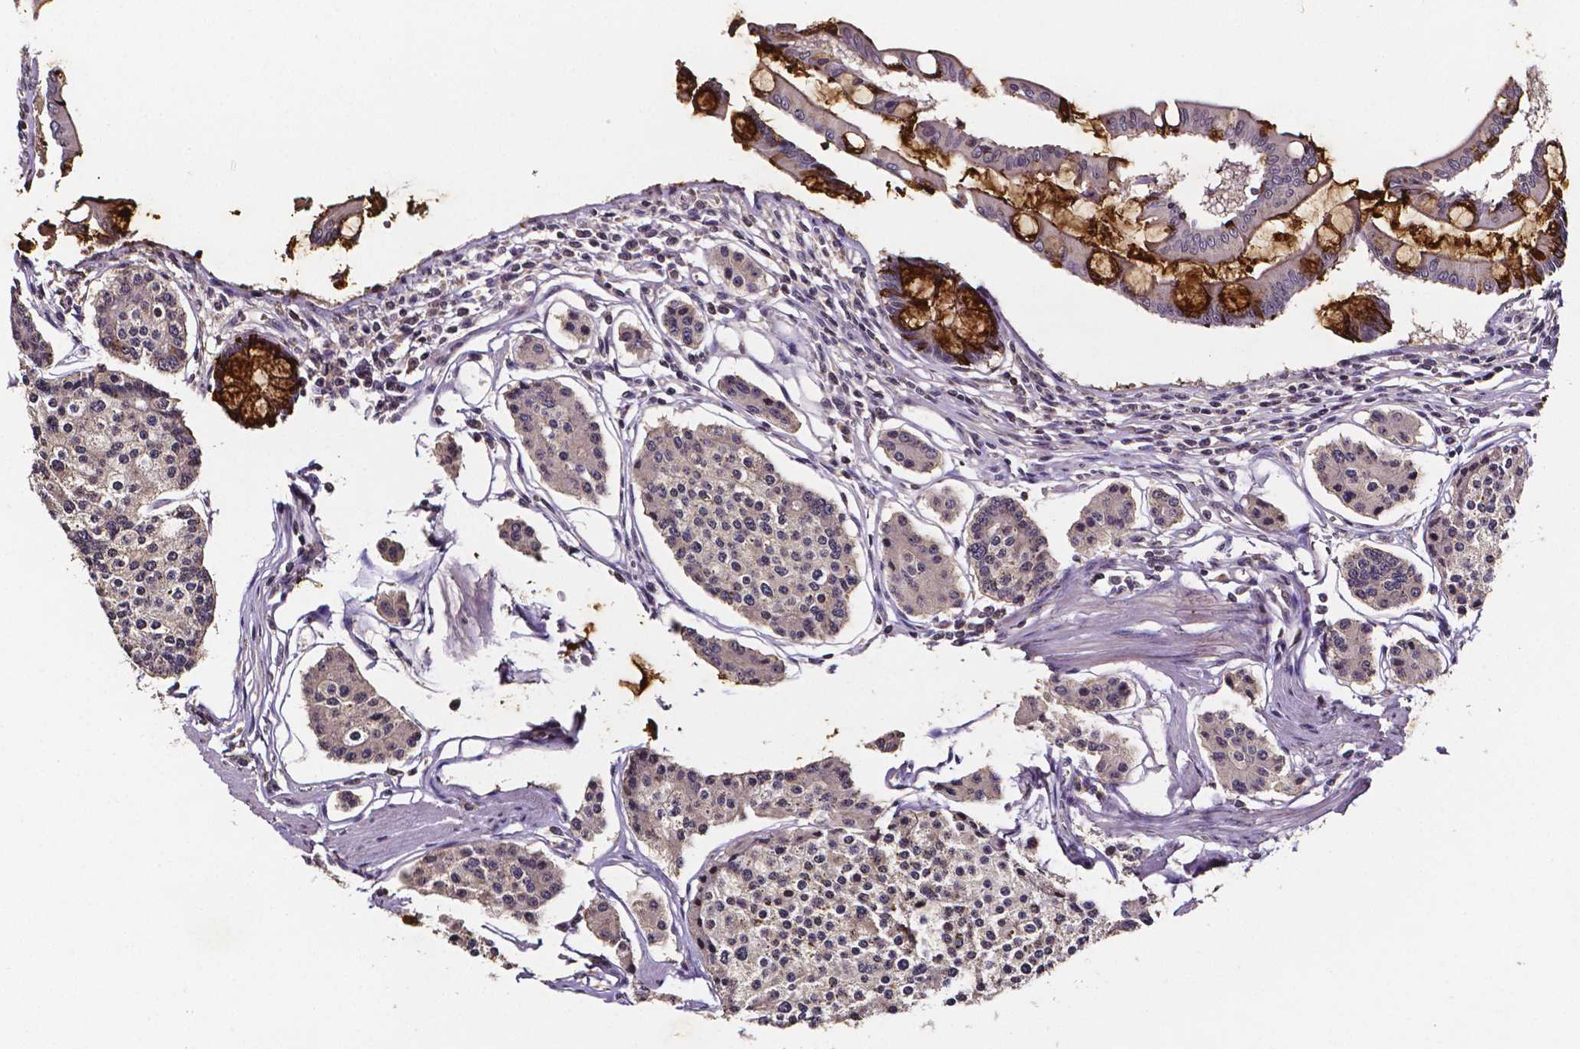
{"staining": {"intensity": "negative", "quantity": "none", "location": "none"}, "tissue": "carcinoid", "cell_type": "Tumor cells", "image_type": "cancer", "snomed": [{"axis": "morphology", "description": "Carcinoid, malignant, NOS"}, {"axis": "topography", "description": "Small intestine"}], "caption": "Tumor cells are negative for protein expression in human carcinoid (malignant).", "gene": "NRGN", "patient": {"sex": "female", "age": 65}}